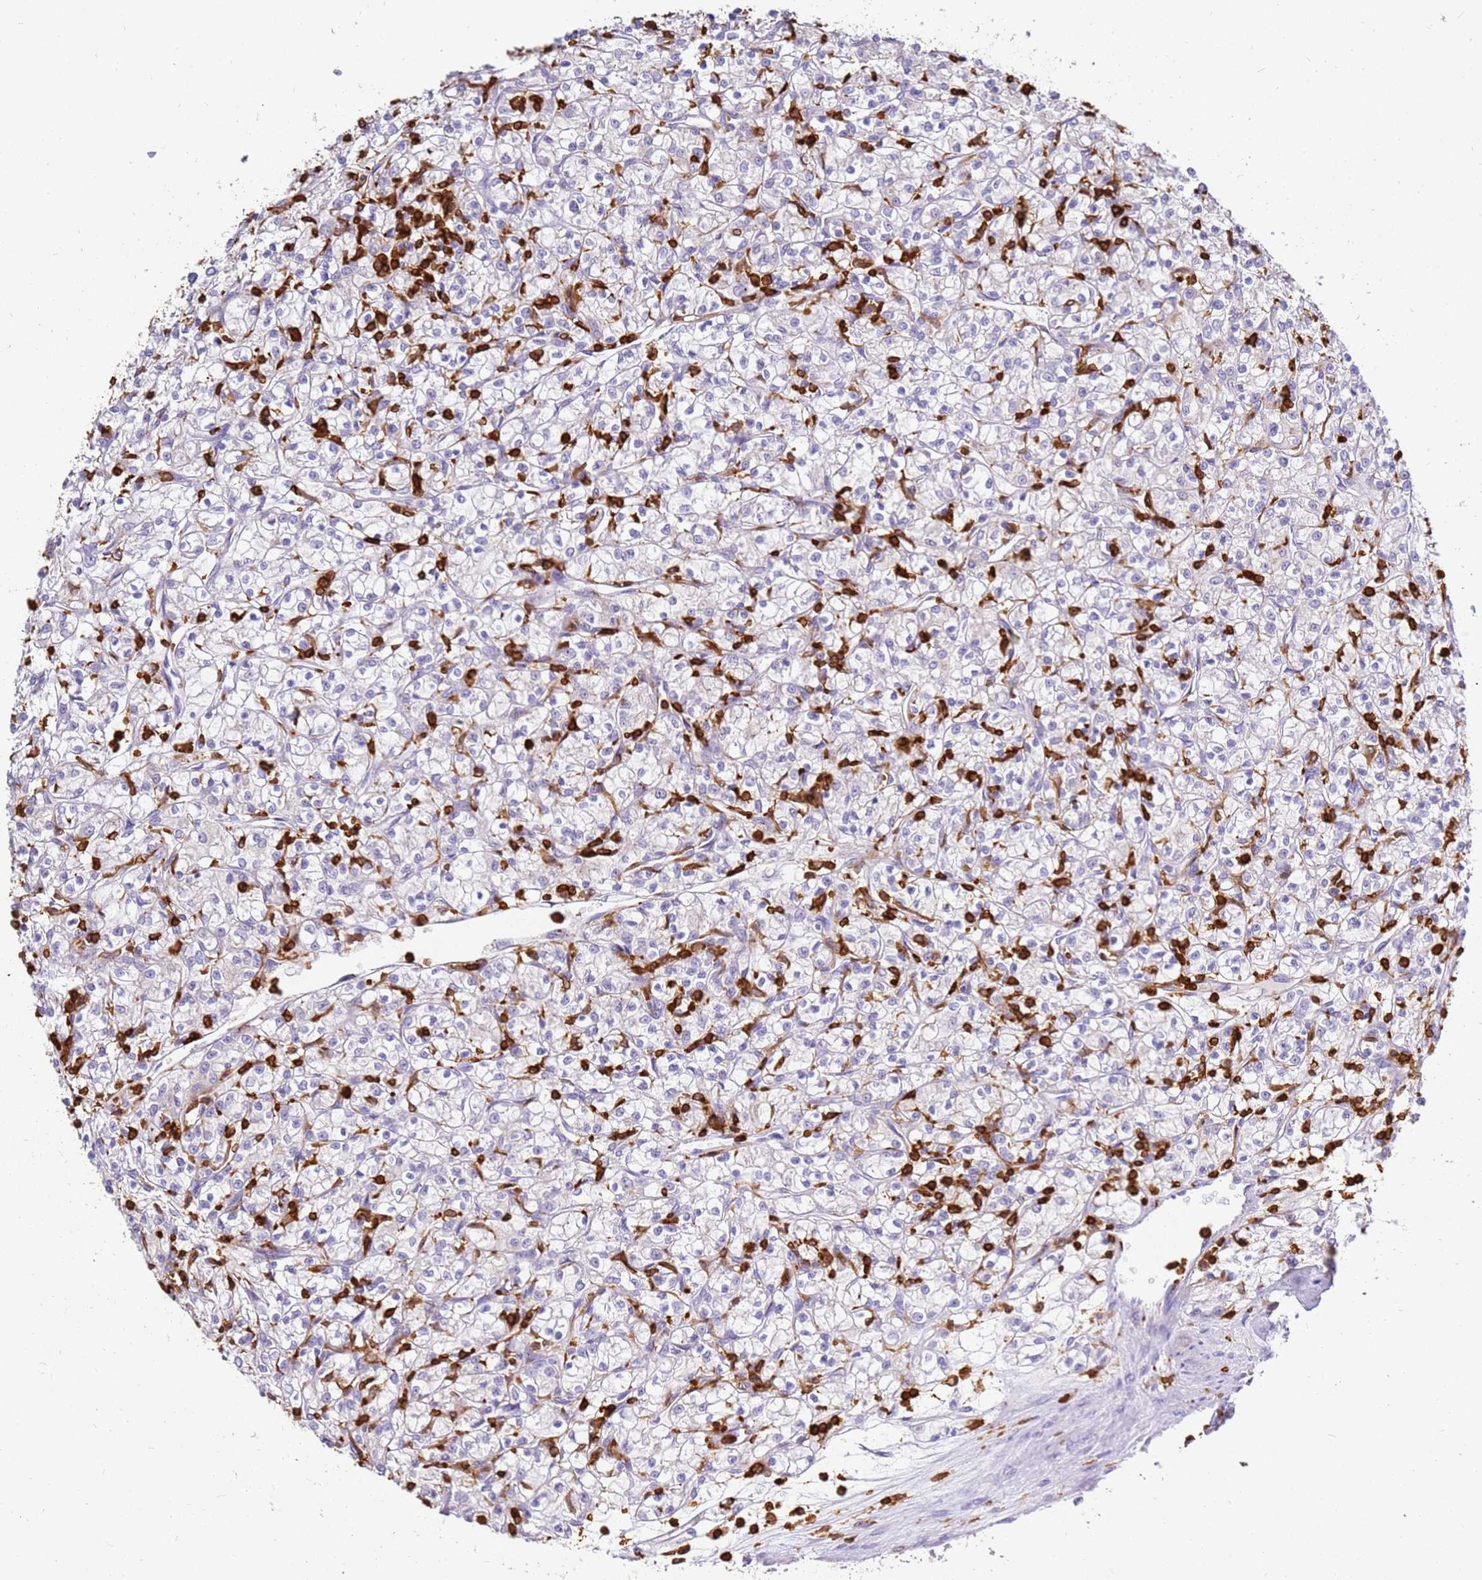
{"staining": {"intensity": "negative", "quantity": "none", "location": "none"}, "tissue": "renal cancer", "cell_type": "Tumor cells", "image_type": "cancer", "snomed": [{"axis": "morphology", "description": "Adenocarcinoma, NOS"}, {"axis": "topography", "description": "Kidney"}], "caption": "A high-resolution micrograph shows immunohistochemistry staining of renal adenocarcinoma, which exhibits no significant positivity in tumor cells. The staining was performed using DAB (3,3'-diaminobenzidine) to visualize the protein expression in brown, while the nuclei were stained in blue with hematoxylin (Magnification: 20x).", "gene": "CORO1A", "patient": {"sex": "female", "age": 59}}